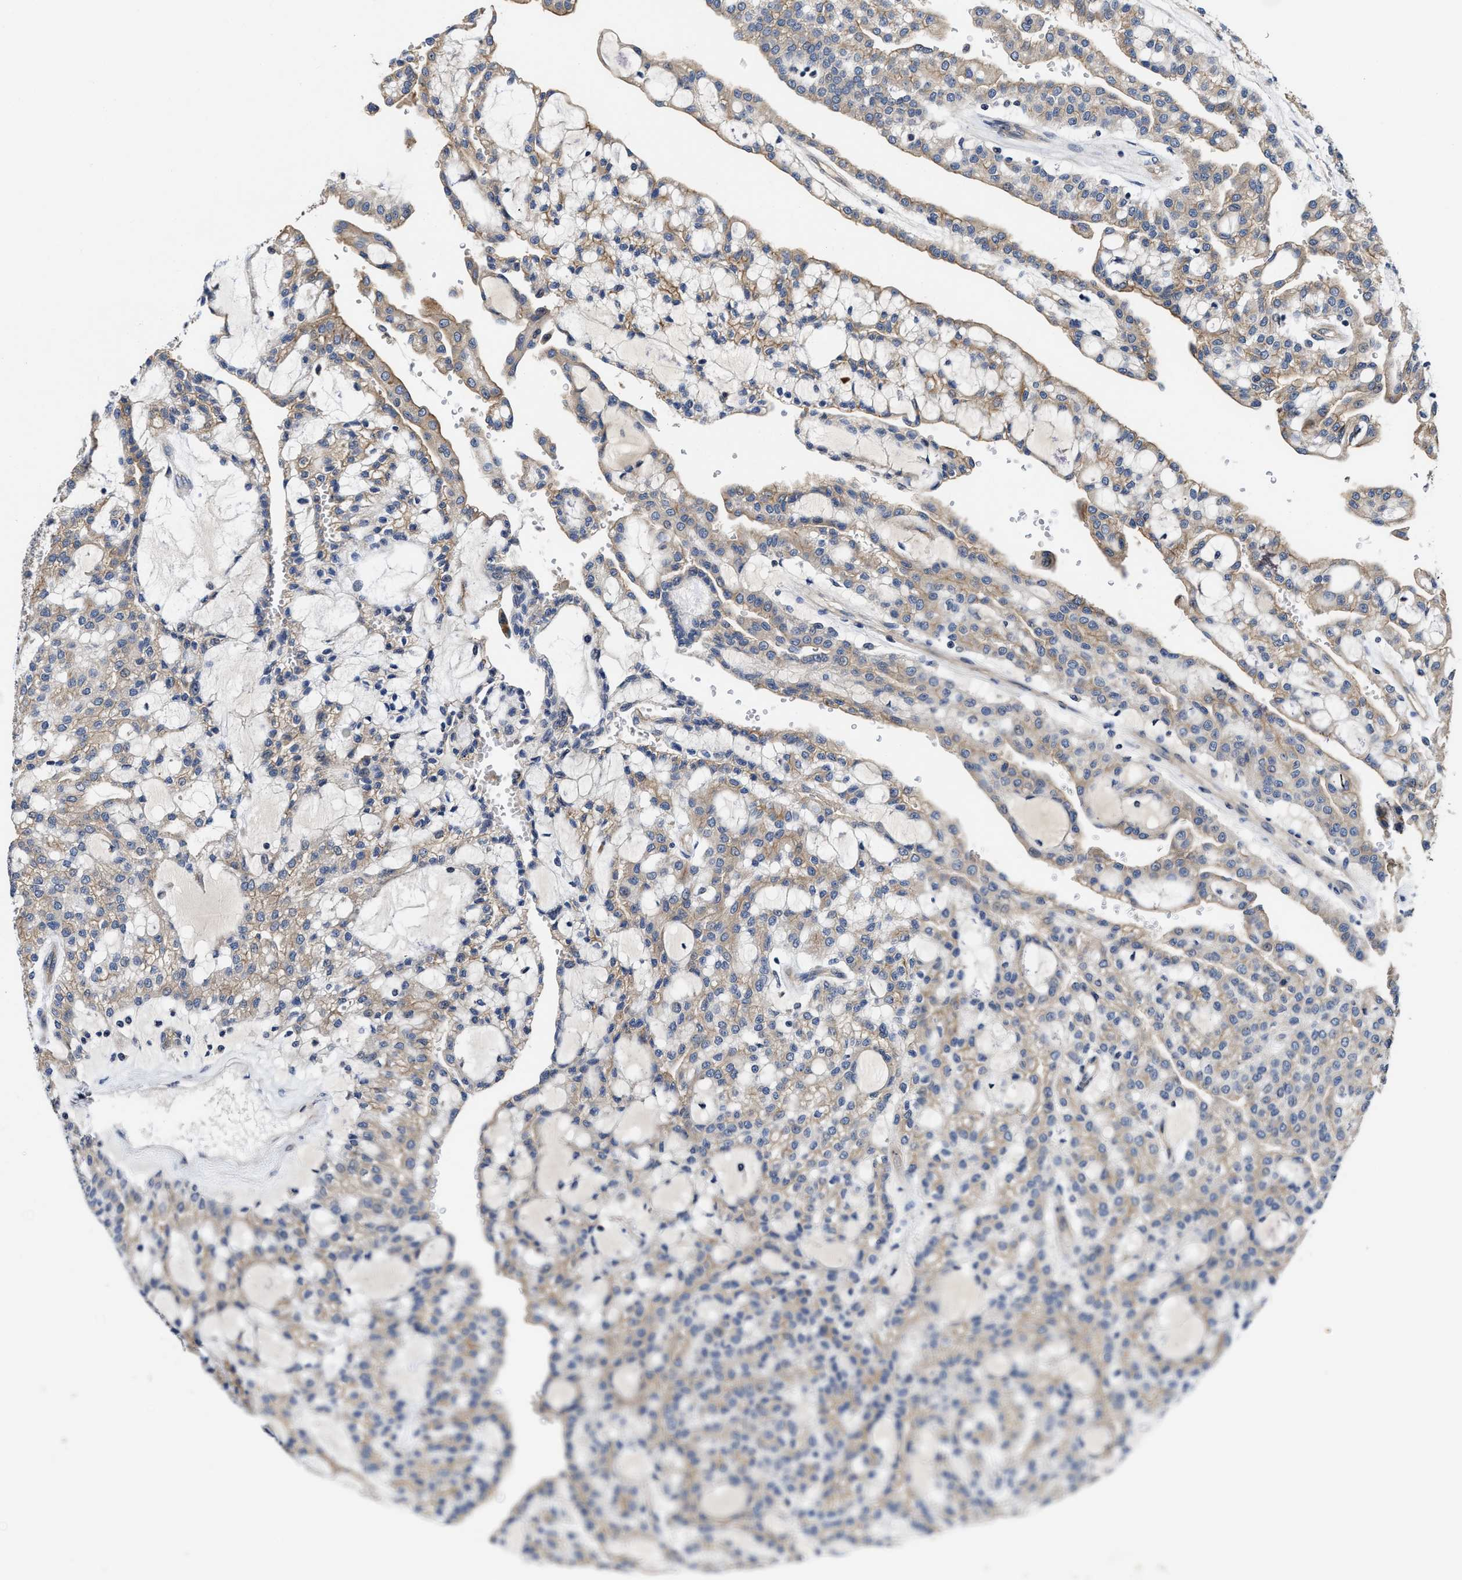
{"staining": {"intensity": "weak", "quantity": ">75%", "location": "cytoplasmic/membranous"}, "tissue": "renal cancer", "cell_type": "Tumor cells", "image_type": "cancer", "snomed": [{"axis": "morphology", "description": "Adenocarcinoma, NOS"}, {"axis": "topography", "description": "Kidney"}], "caption": "Immunohistochemical staining of human renal cancer (adenocarcinoma) reveals low levels of weak cytoplasmic/membranous protein expression in approximately >75% of tumor cells. (DAB (3,3'-diaminobenzidine) IHC, brown staining for protein, blue staining for nuclei).", "gene": "TRAF6", "patient": {"sex": "male", "age": 63}}